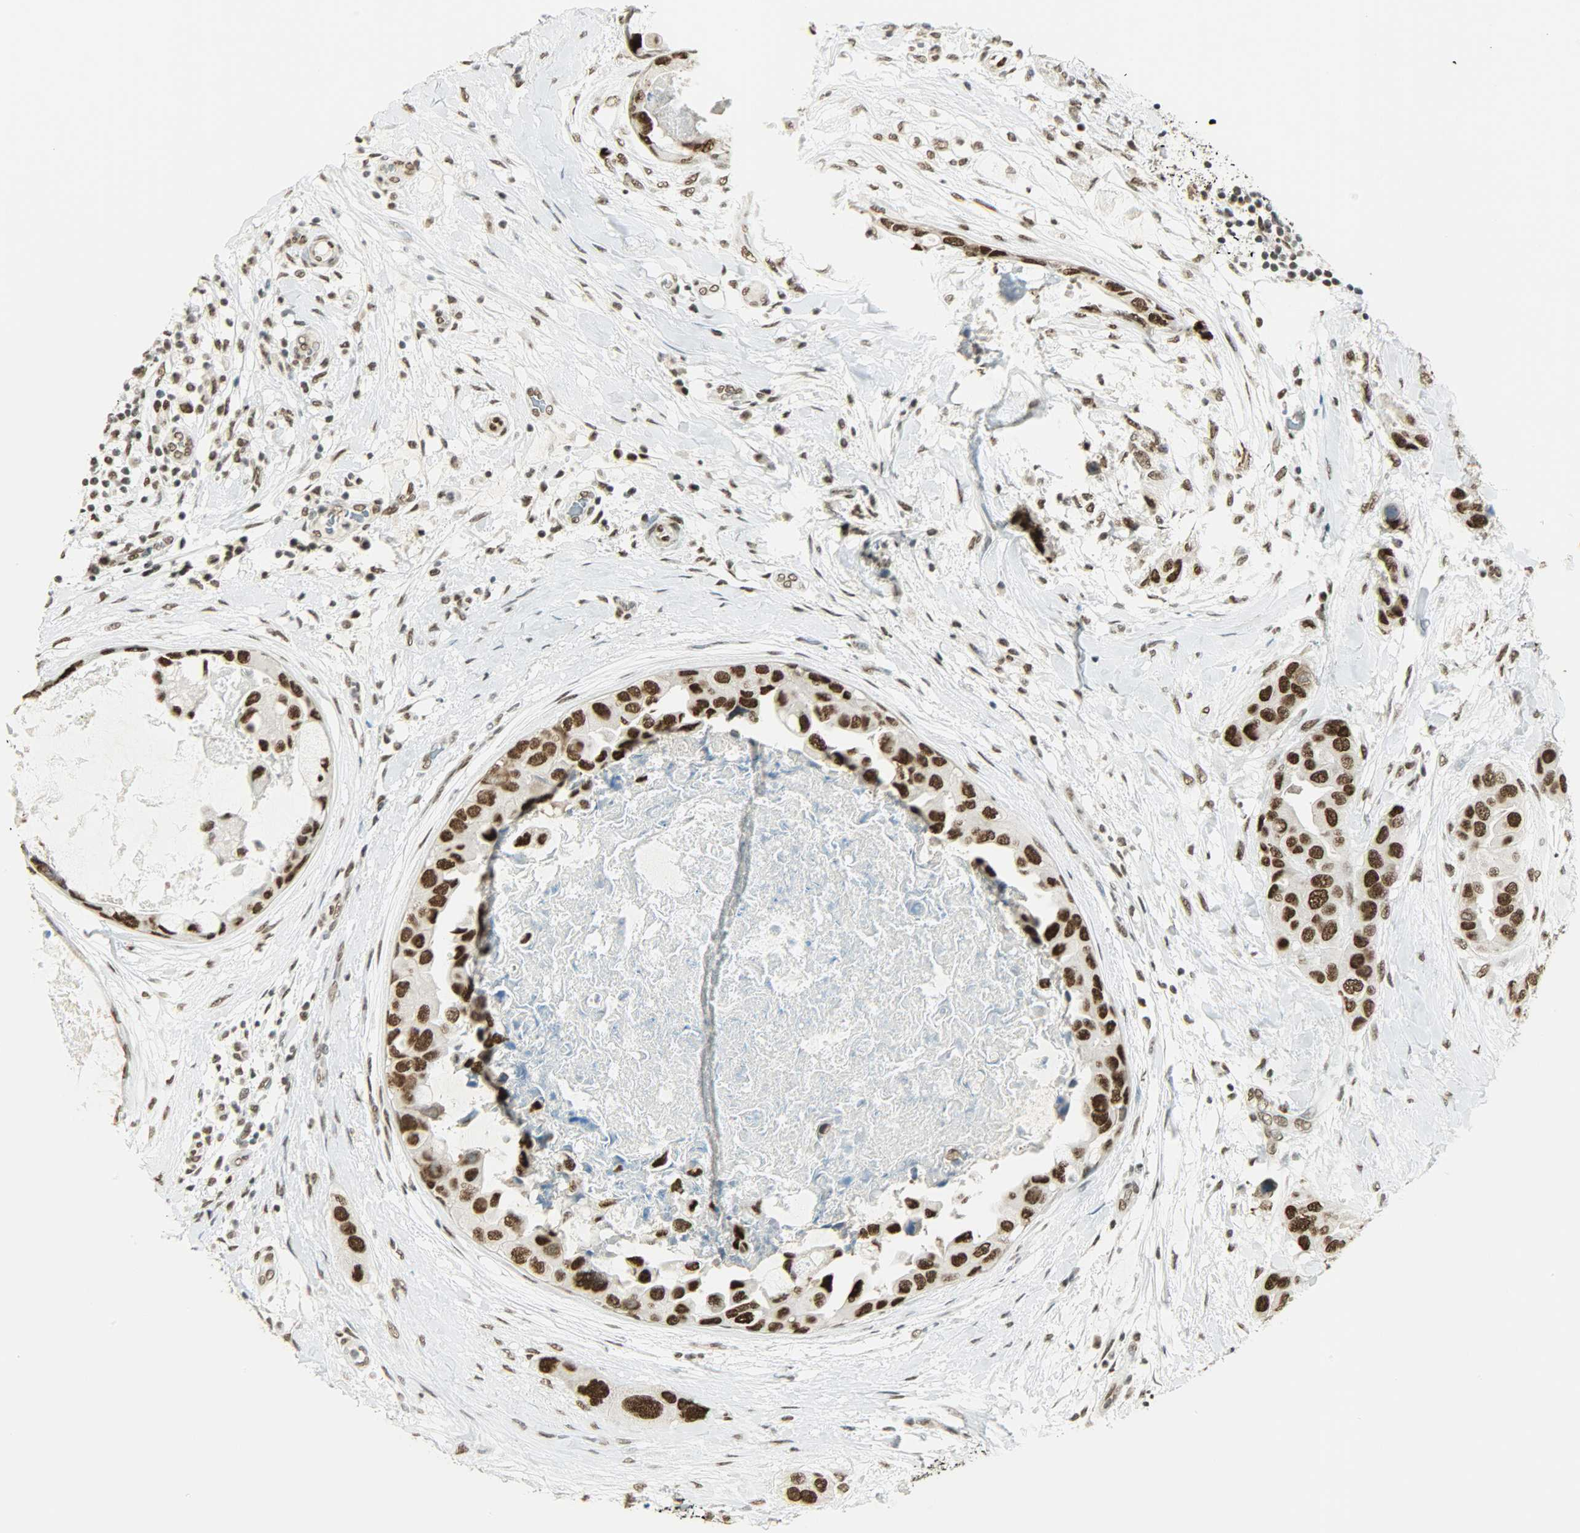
{"staining": {"intensity": "strong", "quantity": ">75%", "location": "nuclear"}, "tissue": "breast cancer", "cell_type": "Tumor cells", "image_type": "cancer", "snomed": [{"axis": "morphology", "description": "Duct carcinoma"}, {"axis": "topography", "description": "Breast"}], "caption": "Protein expression analysis of human breast cancer (intraductal carcinoma) reveals strong nuclear staining in about >75% of tumor cells. Immunohistochemistry (ihc) stains the protein in brown and the nuclei are stained blue.", "gene": "MYEF2", "patient": {"sex": "female", "age": 40}}